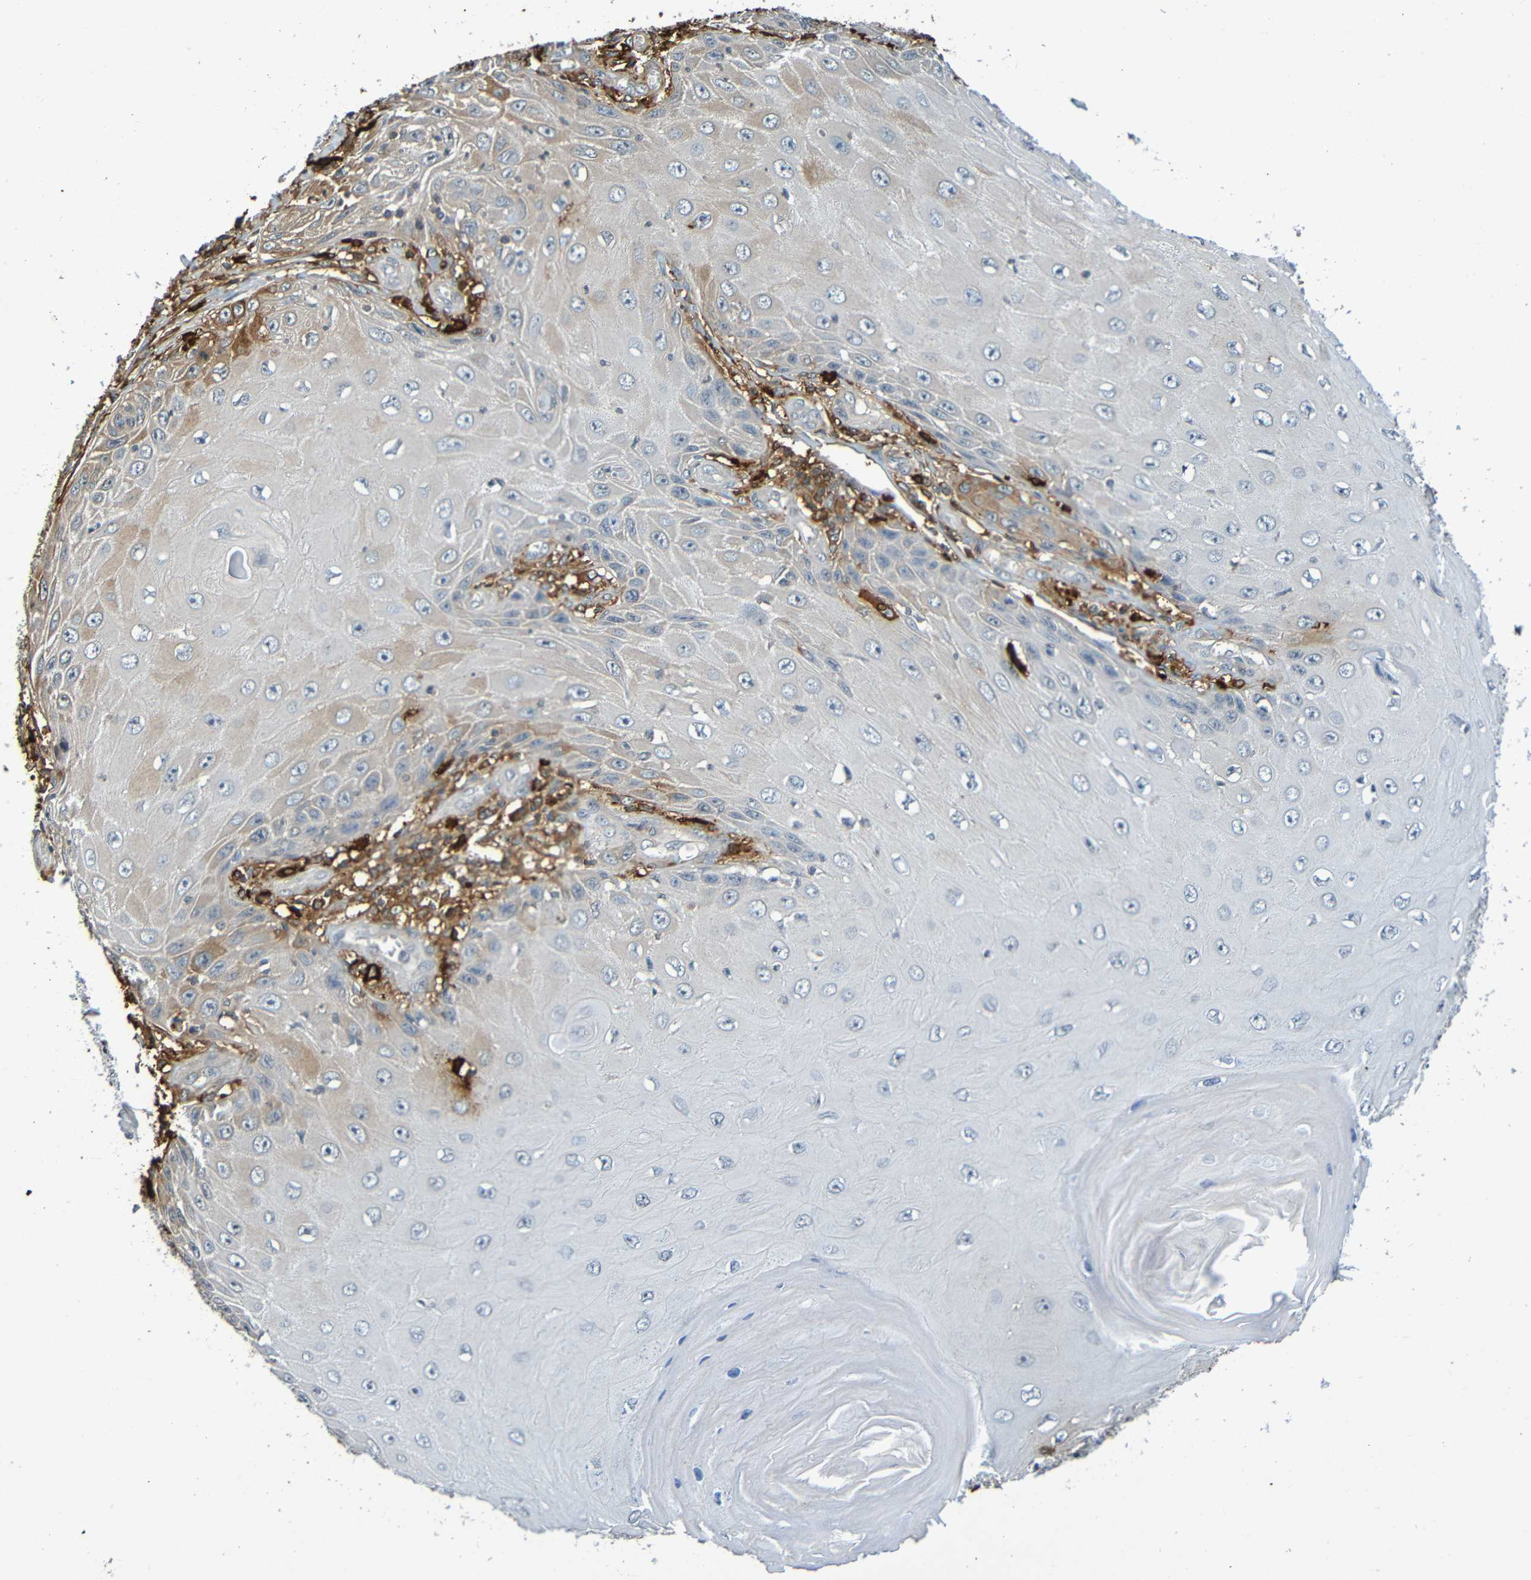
{"staining": {"intensity": "weak", "quantity": "25%-75%", "location": "cytoplasmic/membranous"}, "tissue": "skin cancer", "cell_type": "Tumor cells", "image_type": "cancer", "snomed": [{"axis": "morphology", "description": "Squamous cell carcinoma, NOS"}, {"axis": "topography", "description": "Skin"}], "caption": "Protein expression analysis of skin cancer (squamous cell carcinoma) reveals weak cytoplasmic/membranous expression in approximately 25%-75% of tumor cells. (Stains: DAB in brown, nuclei in blue, Microscopy: brightfield microscopy at high magnification).", "gene": "C3AR1", "patient": {"sex": "female", "age": 73}}